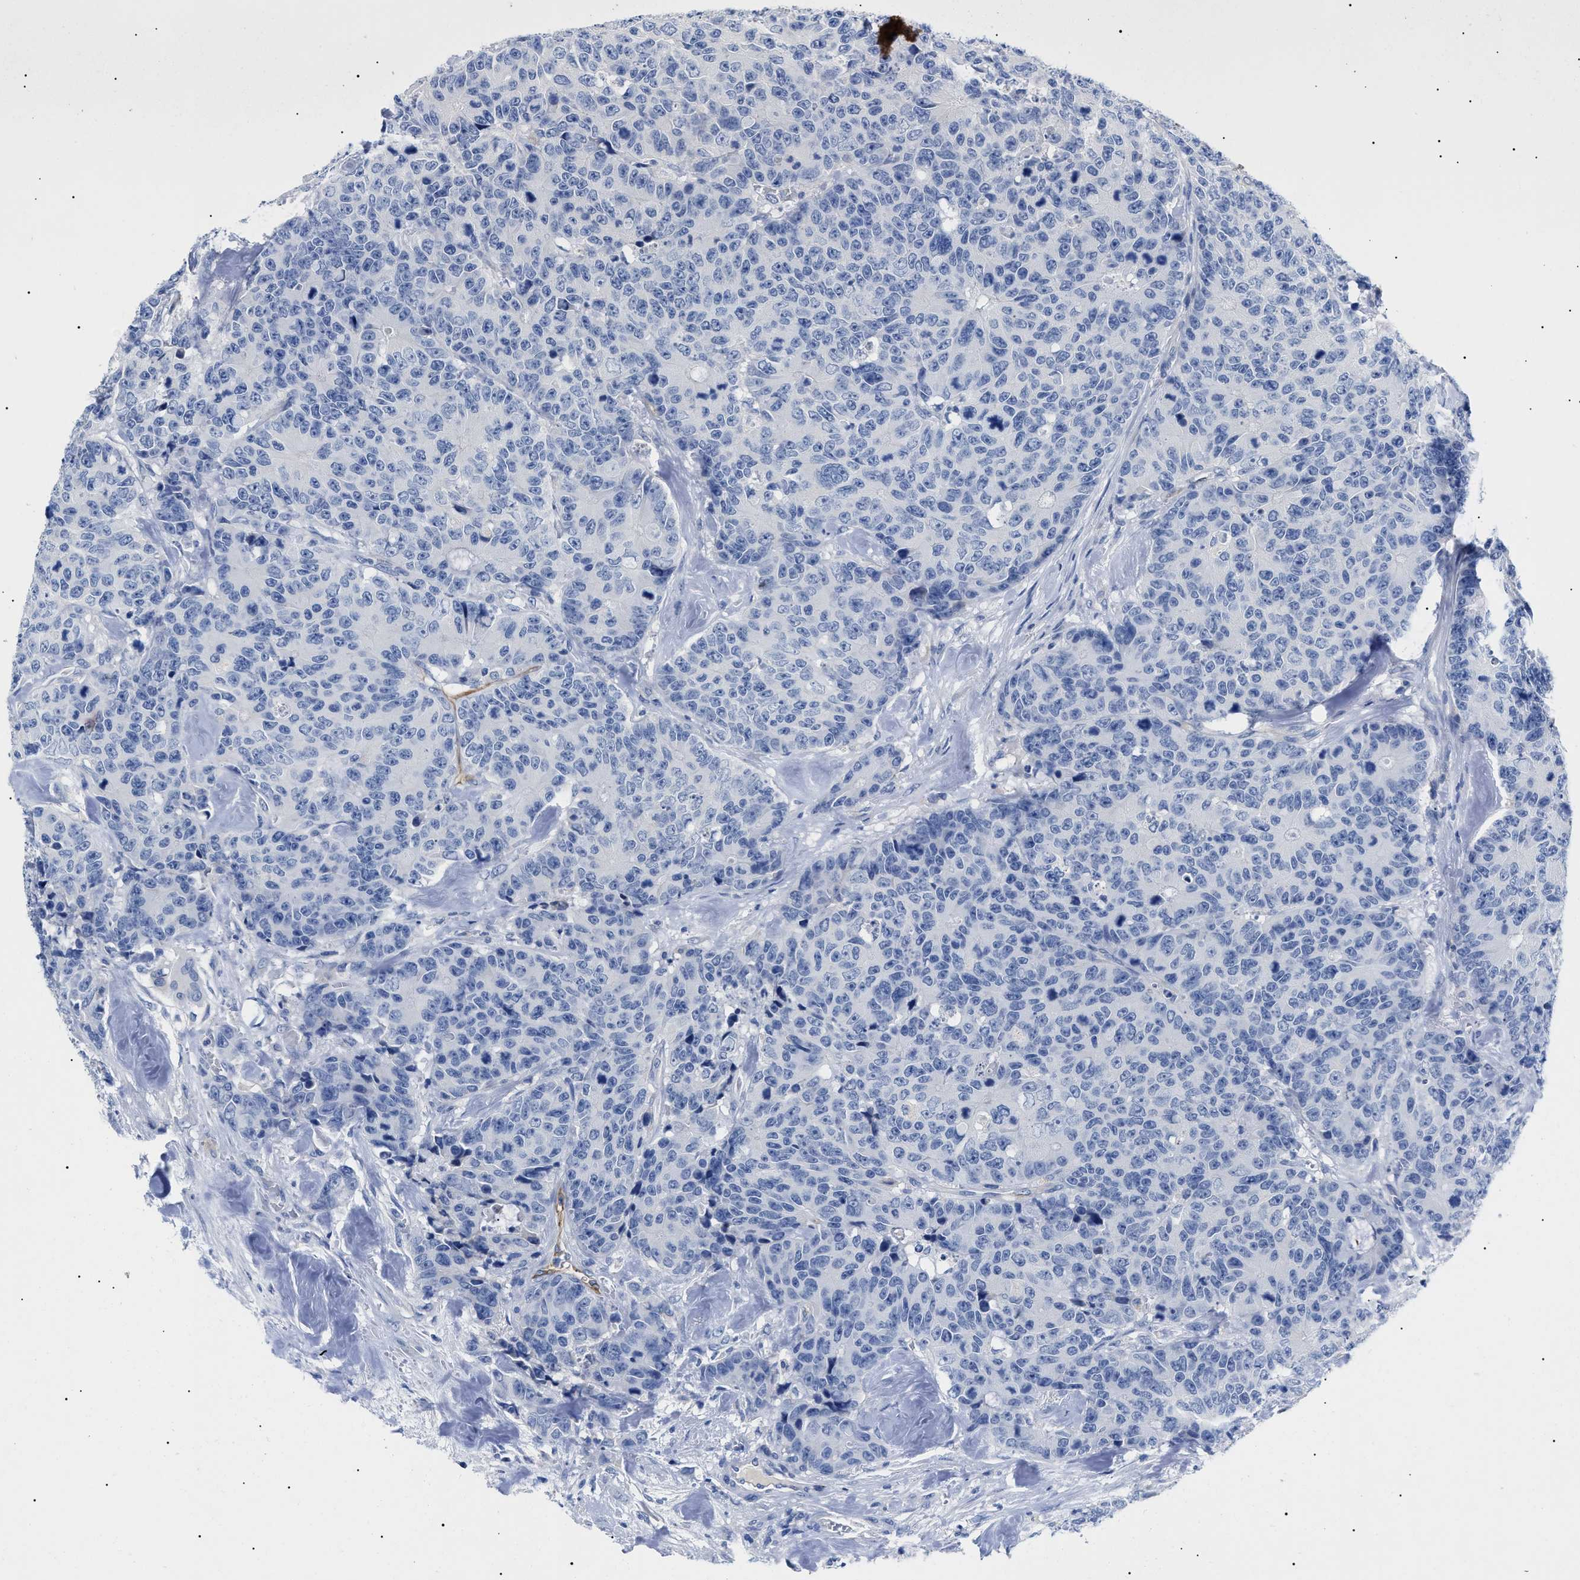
{"staining": {"intensity": "negative", "quantity": "none", "location": "none"}, "tissue": "colorectal cancer", "cell_type": "Tumor cells", "image_type": "cancer", "snomed": [{"axis": "morphology", "description": "Adenocarcinoma, NOS"}, {"axis": "topography", "description": "Colon"}], "caption": "Photomicrograph shows no protein expression in tumor cells of adenocarcinoma (colorectal) tissue. Brightfield microscopy of immunohistochemistry (IHC) stained with DAB (3,3'-diaminobenzidine) (brown) and hematoxylin (blue), captured at high magnification.", "gene": "ACKR1", "patient": {"sex": "female", "age": 86}}